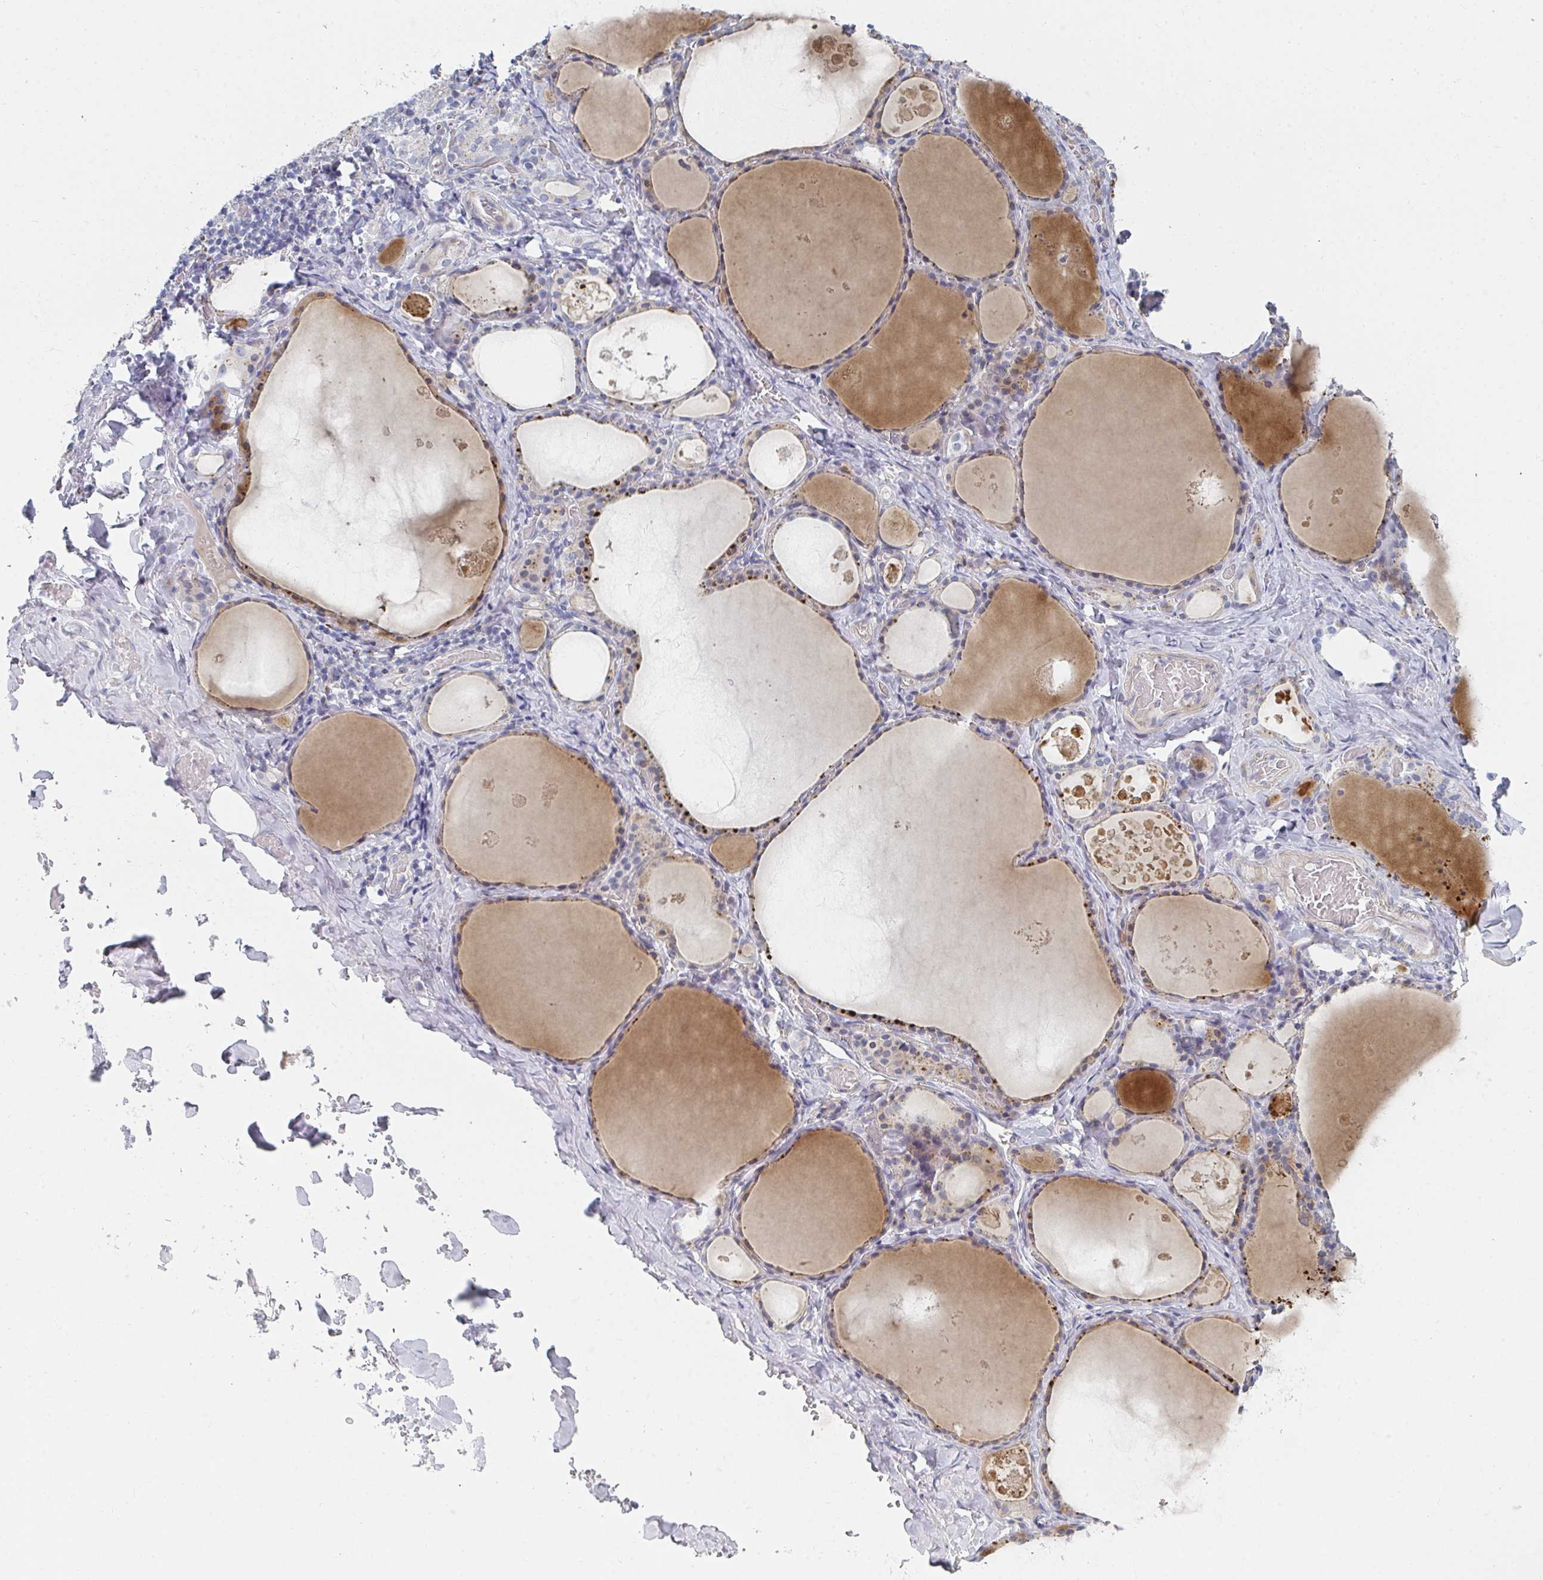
{"staining": {"intensity": "moderate", "quantity": "<25%", "location": "cytoplasmic/membranous"}, "tissue": "thyroid gland", "cell_type": "Glandular cells", "image_type": "normal", "snomed": [{"axis": "morphology", "description": "Normal tissue, NOS"}, {"axis": "topography", "description": "Thyroid gland"}], "caption": "DAB immunohistochemical staining of normal human thyroid gland exhibits moderate cytoplasmic/membranous protein expression in approximately <25% of glandular cells.", "gene": "PSMG1", "patient": {"sex": "male", "age": 56}}